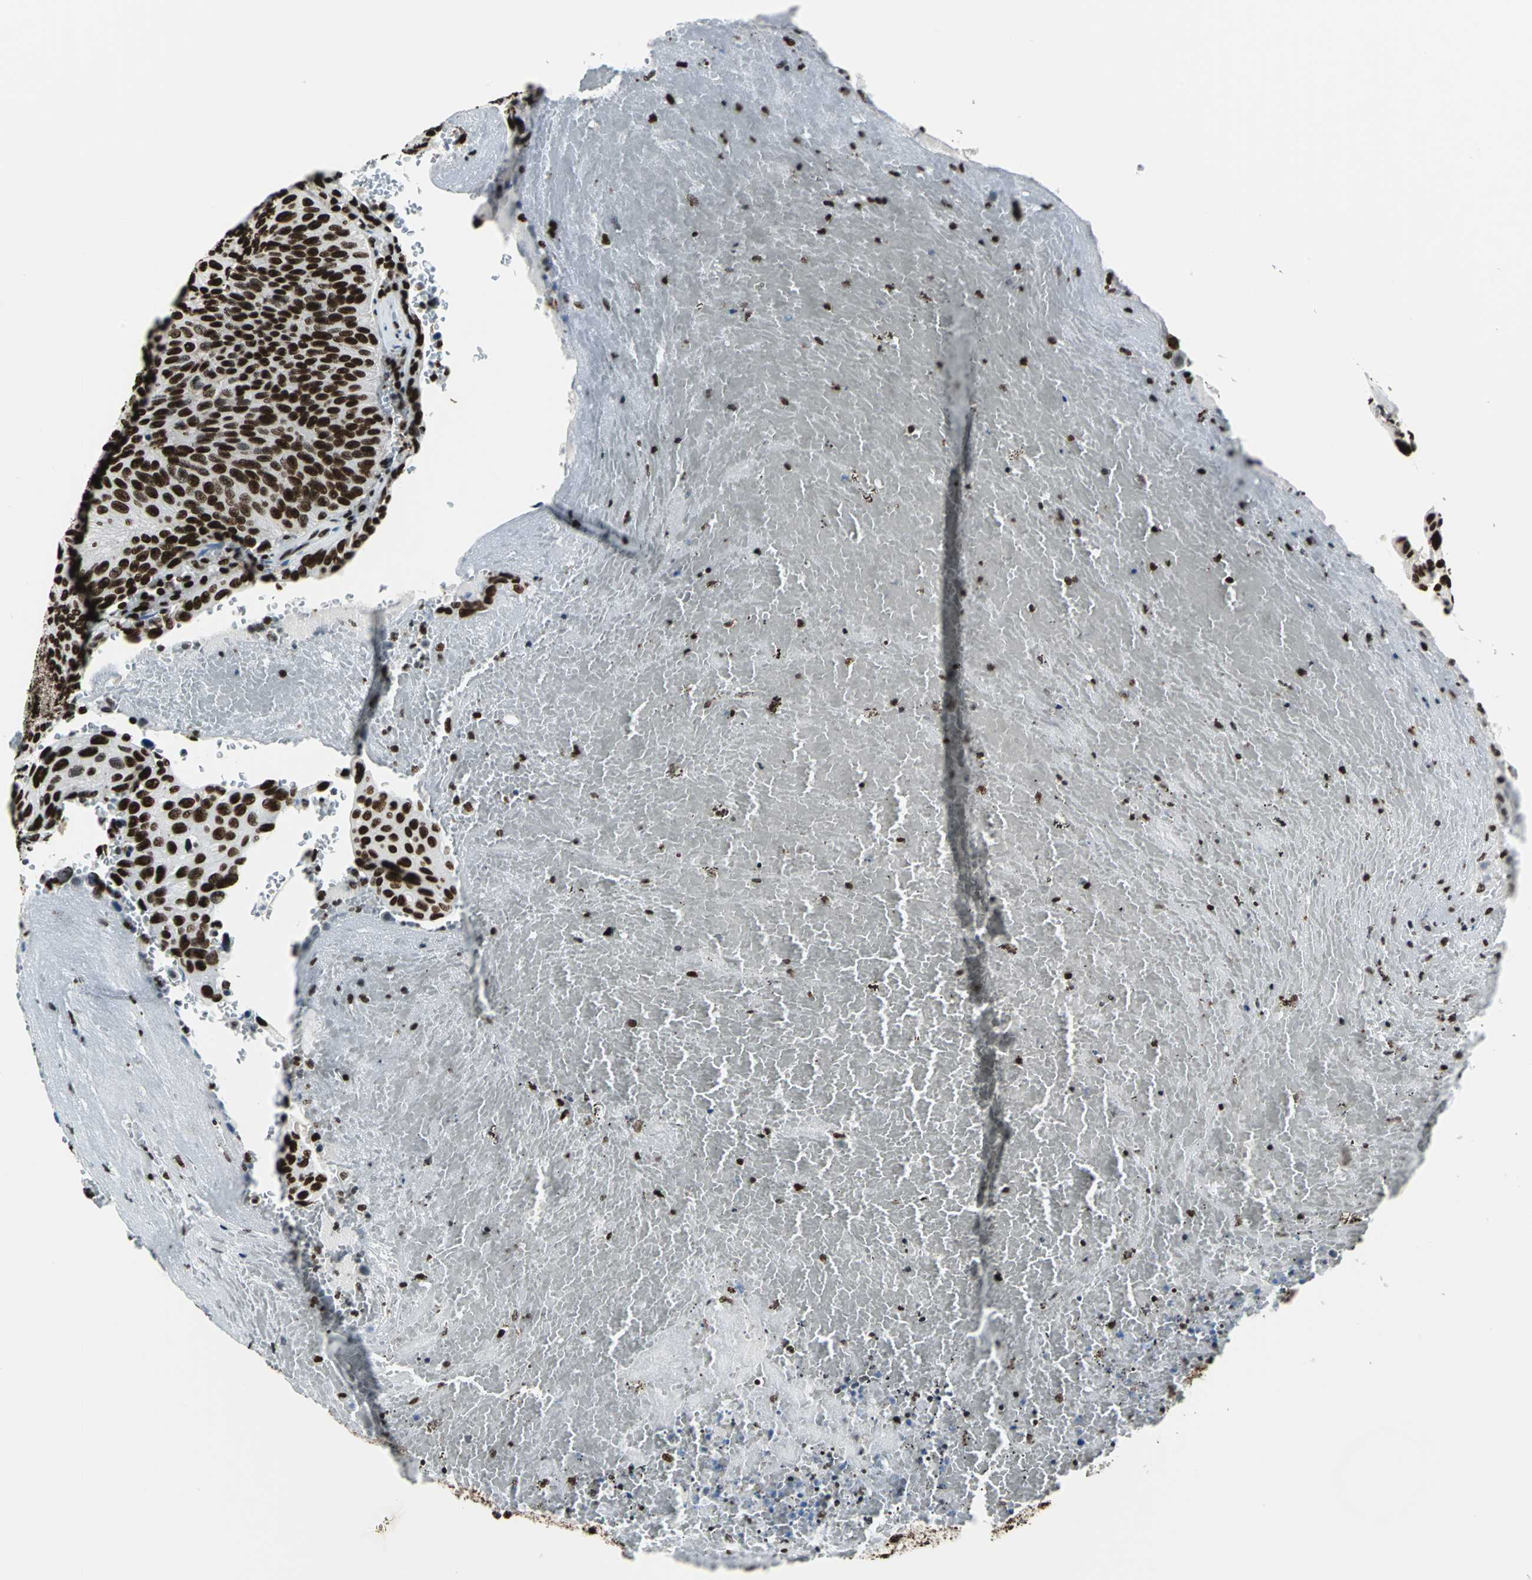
{"staining": {"intensity": "strong", "quantity": ">75%", "location": "nuclear"}, "tissue": "urothelial cancer", "cell_type": "Tumor cells", "image_type": "cancer", "snomed": [{"axis": "morphology", "description": "Urothelial carcinoma, High grade"}, {"axis": "topography", "description": "Urinary bladder"}], "caption": "Protein expression by IHC shows strong nuclear expression in approximately >75% of tumor cells in urothelial cancer.", "gene": "APEX1", "patient": {"sex": "male", "age": 66}}